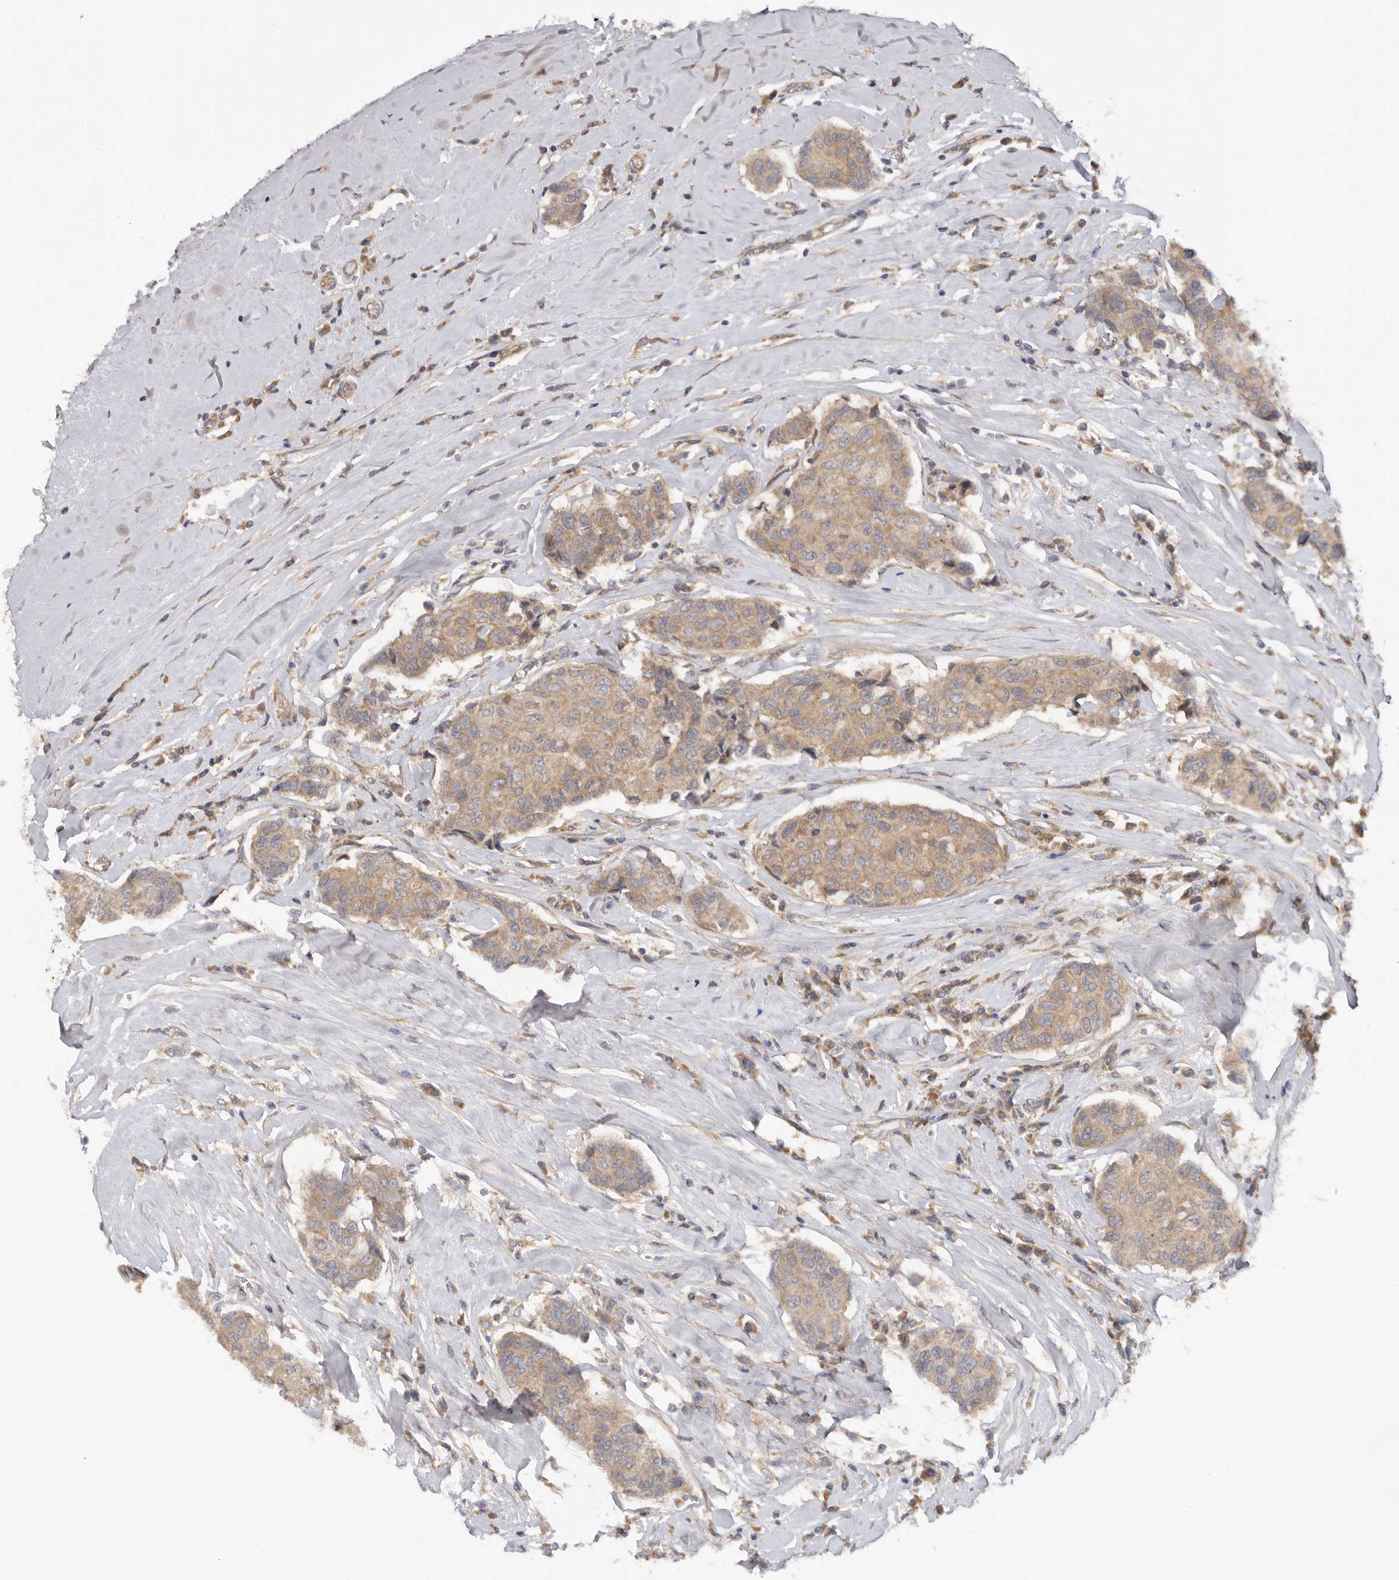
{"staining": {"intensity": "moderate", "quantity": ">75%", "location": "cytoplasmic/membranous"}, "tissue": "breast cancer", "cell_type": "Tumor cells", "image_type": "cancer", "snomed": [{"axis": "morphology", "description": "Duct carcinoma"}, {"axis": "topography", "description": "Breast"}], "caption": "Protein staining shows moderate cytoplasmic/membranous expression in approximately >75% of tumor cells in breast cancer (invasive ductal carcinoma). Nuclei are stained in blue.", "gene": "PPP1R42", "patient": {"sex": "female", "age": 80}}